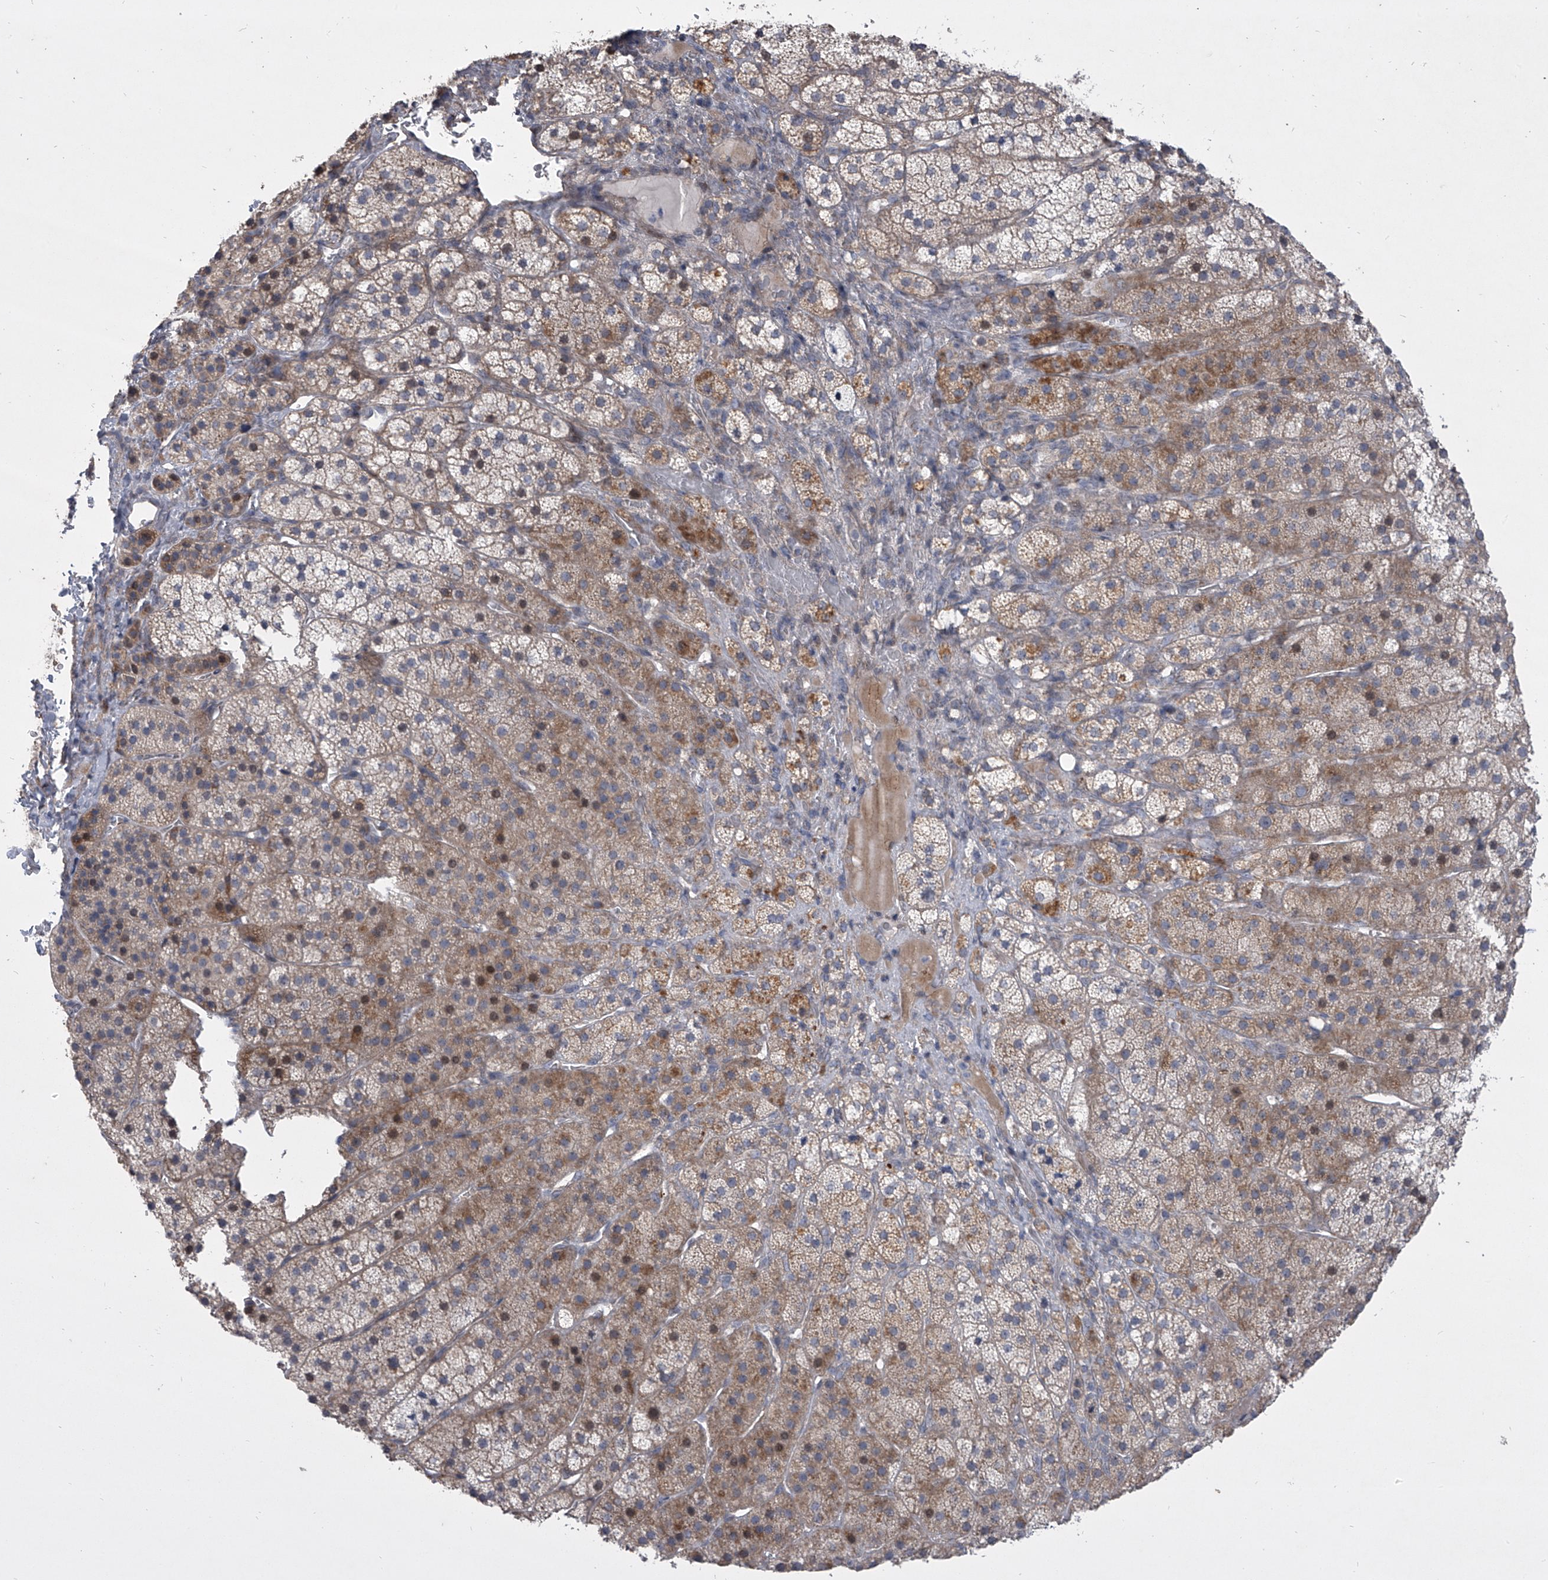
{"staining": {"intensity": "moderate", "quantity": "<25%", "location": "cytoplasmic/membranous,nuclear"}, "tissue": "adrenal gland", "cell_type": "Glandular cells", "image_type": "normal", "snomed": [{"axis": "morphology", "description": "Normal tissue, NOS"}, {"axis": "topography", "description": "Adrenal gland"}], "caption": "A micrograph of adrenal gland stained for a protein shows moderate cytoplasmic/membranous,nuclear brown staining in glandular cells. (DAB (3,3'-diaminobenzidine) IHC, brown staining for protein, blue staining for nuclei).", "gene": "HEATR6", "patient": {"sex": "female", "age": 44}}